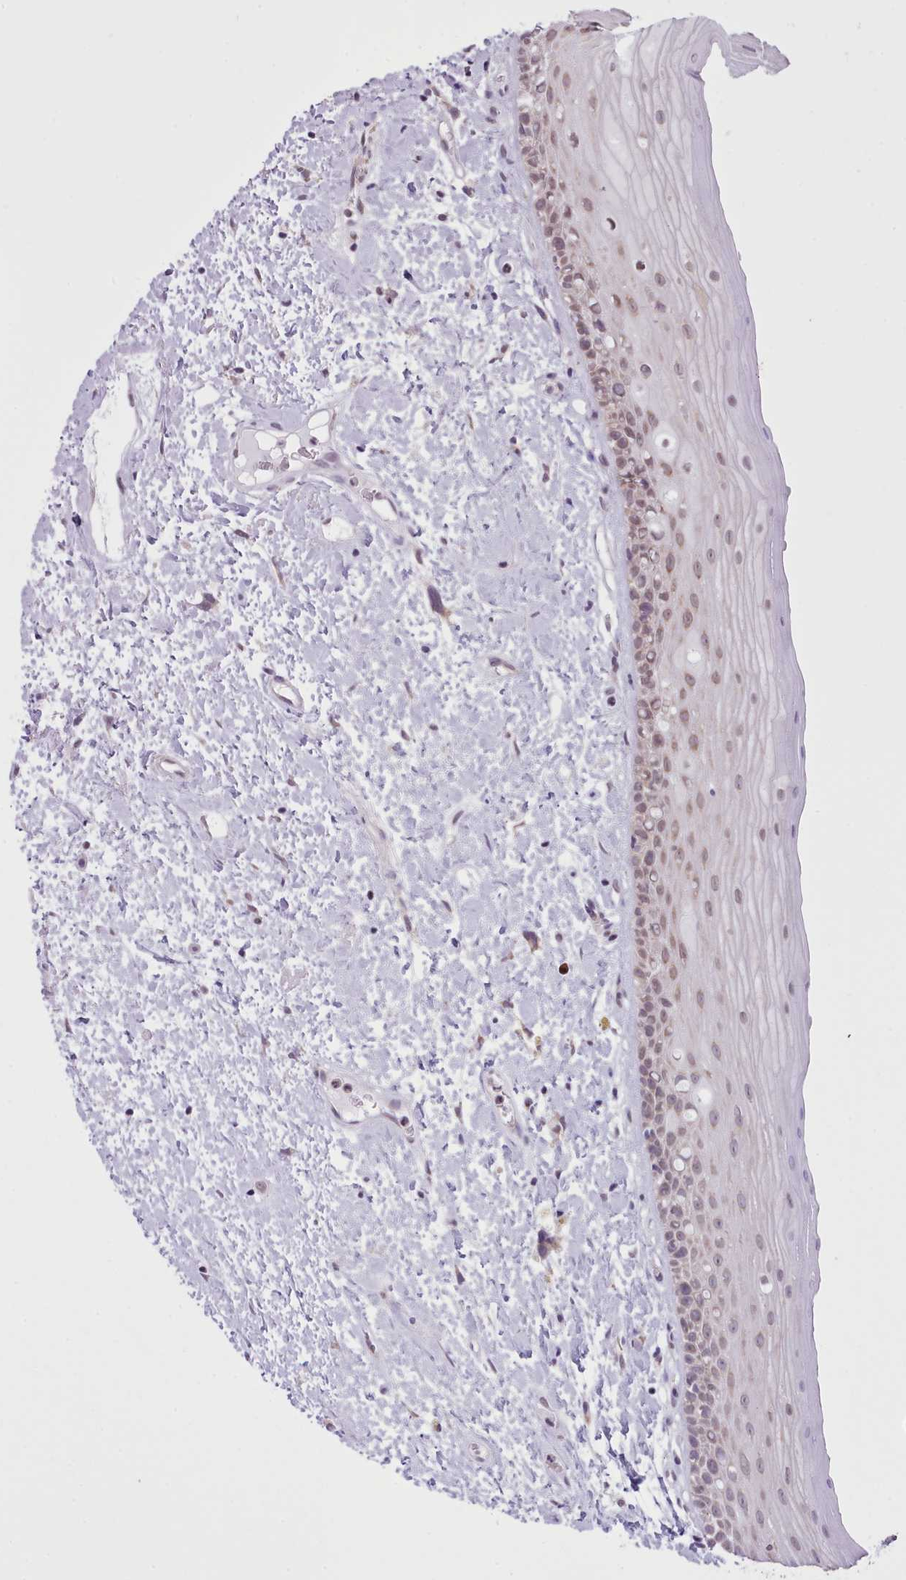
{"staining": {"intensity": "moderate", "quantity": ">75%", "location": "cytoplasmic/membranous"}, "tissue": "oral mucosa", "cell_type": "Squamous epithelial cells", "image_type": "normal", "snomed": [{"axis": "morphology", "description": "Normal tissue, NOS"}, {"axis": "topography", "description": "Oral tissue"}], "caption": "Oral mucosa stained for a protein (brown) demonstrates moderate cytoplasmic/membranous positive staining in approximately >75% of squamous epithelial cells.", "gene": "SEC61B", "patient": {"sex": "female", "age": 76}}